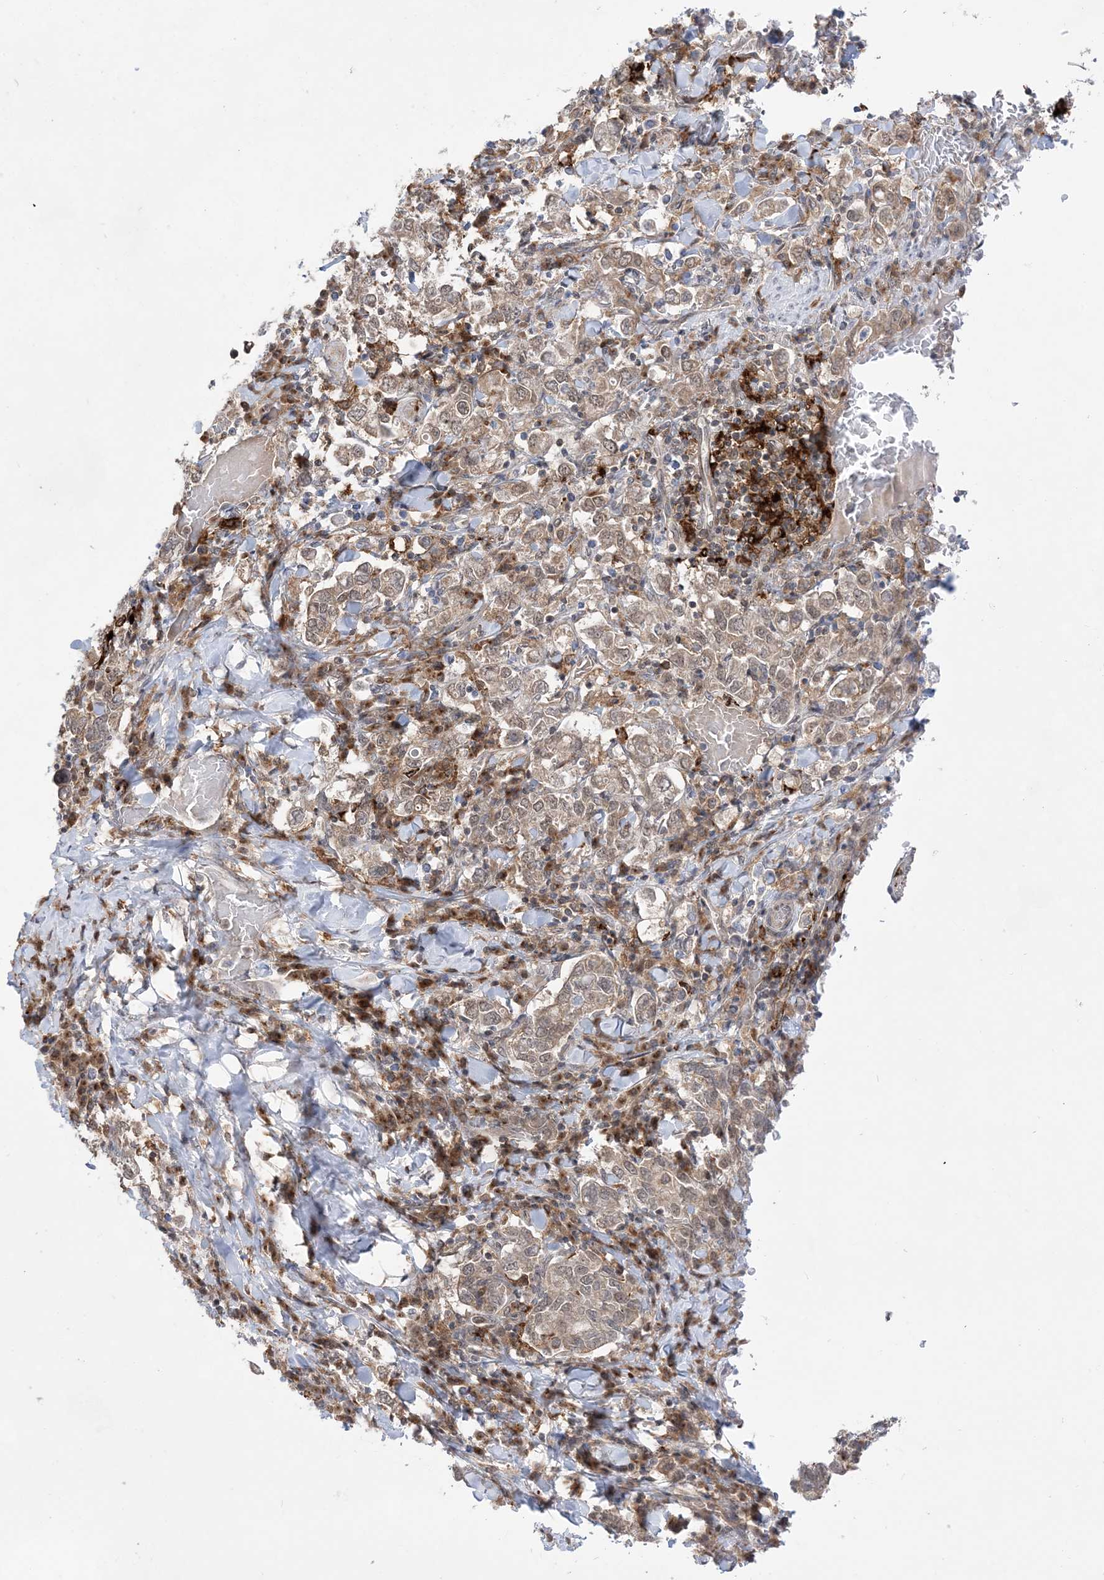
{"staining": {"intensity": "moderate", "quantity": "25%-75%", "location": "cytoplasmic/membranous"}, "tissue": "stomach cancer", "cell_type": "Tumor cells", "image_type": "cancer", "snomed": [{"axis": "morphology", "description": "Adenocarcinoma, NOS"}, {"axis": "topography", "description": "Stomach, upper"}], "caption": "Tumor cells display moderate cytoplasmic/membranous staining in approximately 25%-75% of cells in stomach cancer (adenocarcinoma).", "gene": "ANAPC15", "patient": {"sex": "male", "age": 62}}